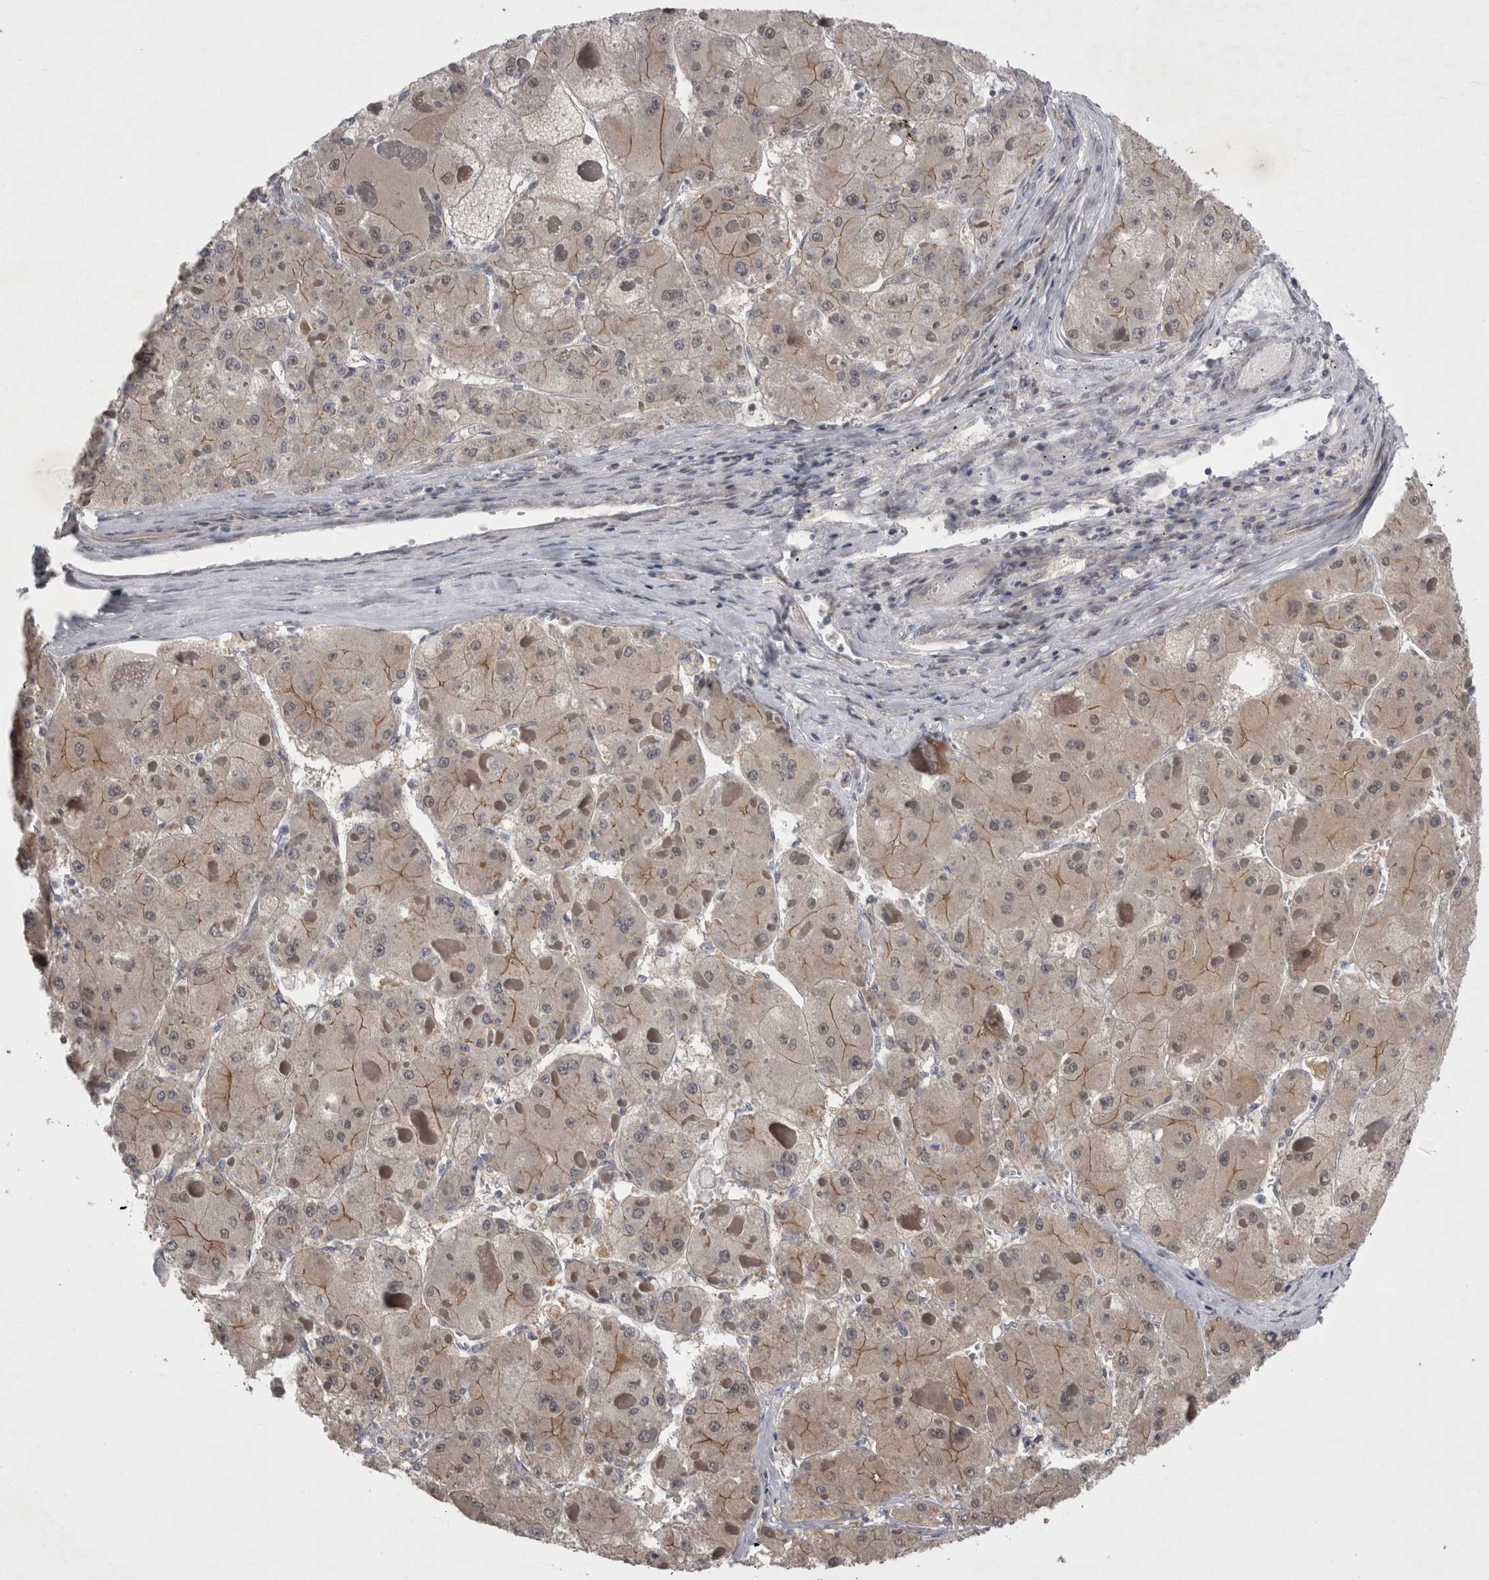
{"staining": {"intensity": "weak", "quantity": ">75%", "location": "cytoplasmic/membranous"}, "tissue": "liver cancer", "cell_type": "Tumor cells", "image_type": "cancer", "snomed": [{"axis": "morphology", "description": "Carcinoma, Hepatocellular, NOS"}, {"axis": "topography", "description": "Liver"}], "caption": "Protein staining exhibits weak cytoplasmic/membranous positivity in about >75% of tumor cells in liver cancer.", "gene": "NENF", "patient": {"sex": "female", "age": 73}}